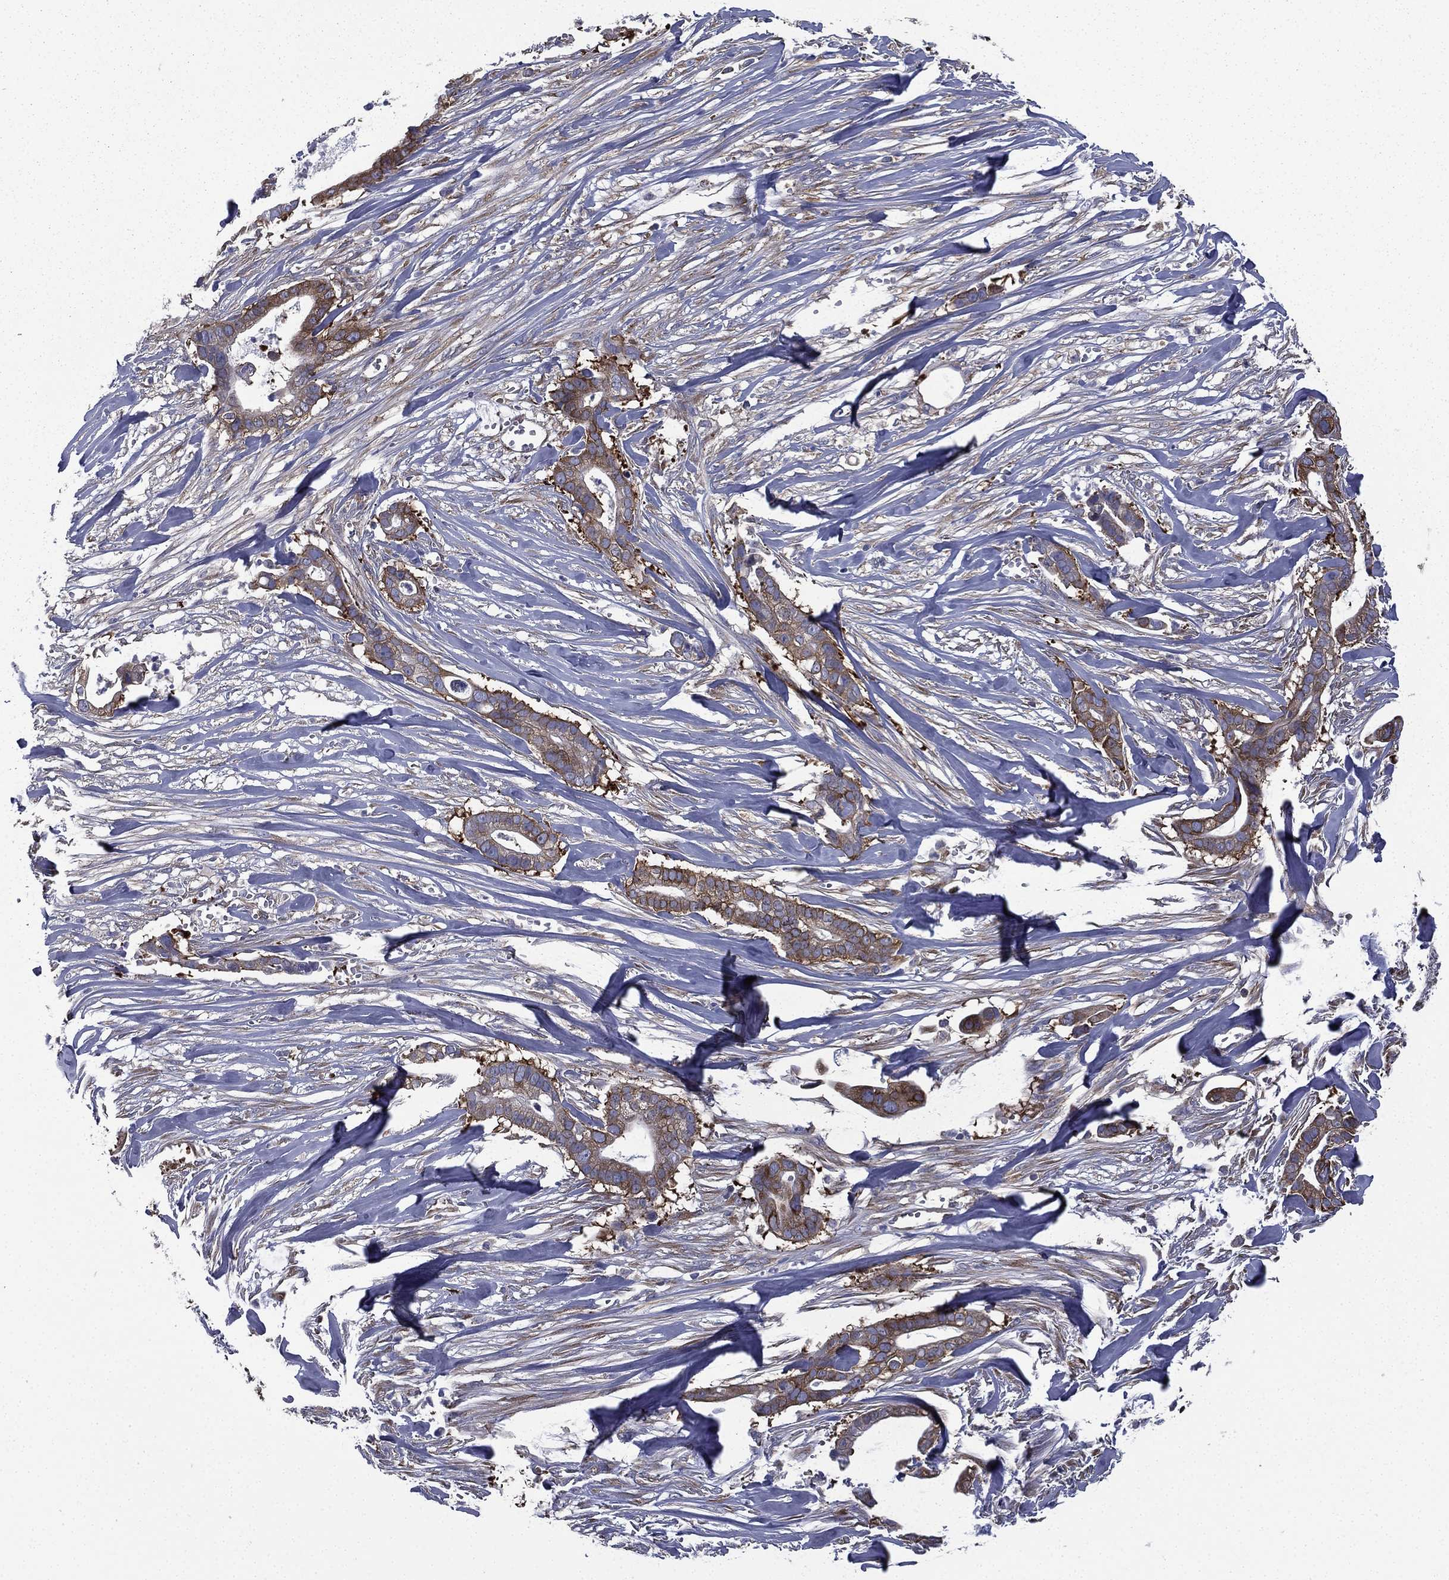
{"staining": {"intensity": "strong", "quantity": "25%-75%", "location": "cytoplasmic/membranous"}, "tissue": "pancreatic cancer", "cell_type": "Tumor cells", "image_type": "cancer", "snomed": [{"axis": "morphology", "description": "Adenocarcinoma, NOS"}, {"axis": "topography", "description": "Pancreas"}], "caption": "About 25%-75% of tumor cells in pancreatic cancer (adenocarcinoma) demonstrate strong cytoplasmic/membranous protein staining as visualized by brown immunohistochemical staining.", "gene": "FARSA", "patient": {"sex": "male", "age": 61}}